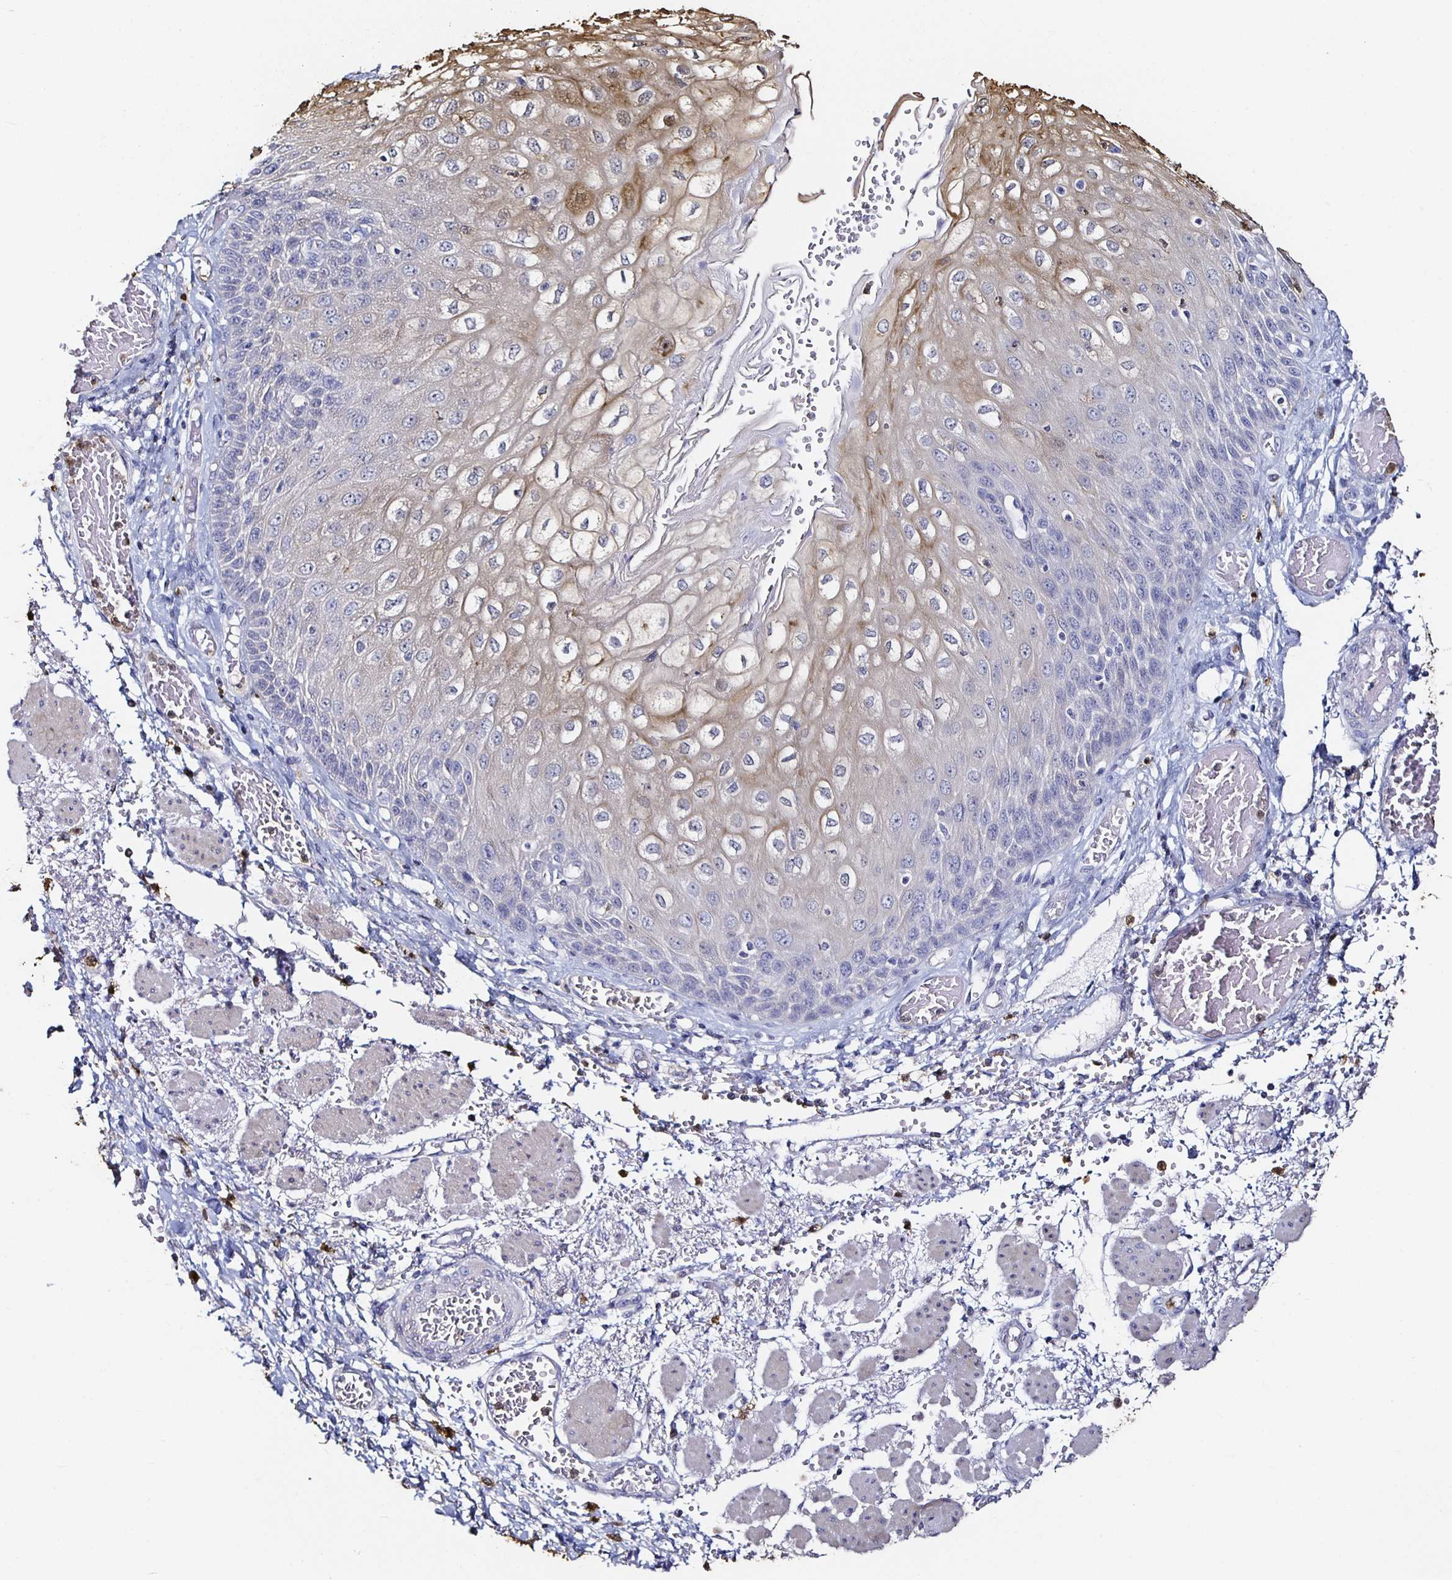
{"staining": {"intensity": "moderate", "quantity": "25%-75%", "location": "cytoplasmic/membranous,nuclear"}, "tissue": "esophagus", "cell_type": "Squamous epithelial cells", "image_type": "normal", "snomed": [{"axis": "morphology", "description": "Normal tissue, NOS"}, {"axis": "morphology", "description": "Adenocarcinoma, NOS"}, {"axis": "topography", "description": "Esophagus"}], "caption": "An image of esophagus stained for a protein shows moderate cytoplasmic/membranous,nuclear brown staining in squamous epithelial cells. Using DAB (3,3'-diaminobenzidine) (brown) and hematoxylin (blue) stains, captured at high magnification using brightfield microscopy.", "gene": "TLR4", "patient": {"sex": "male", "age": 81}}